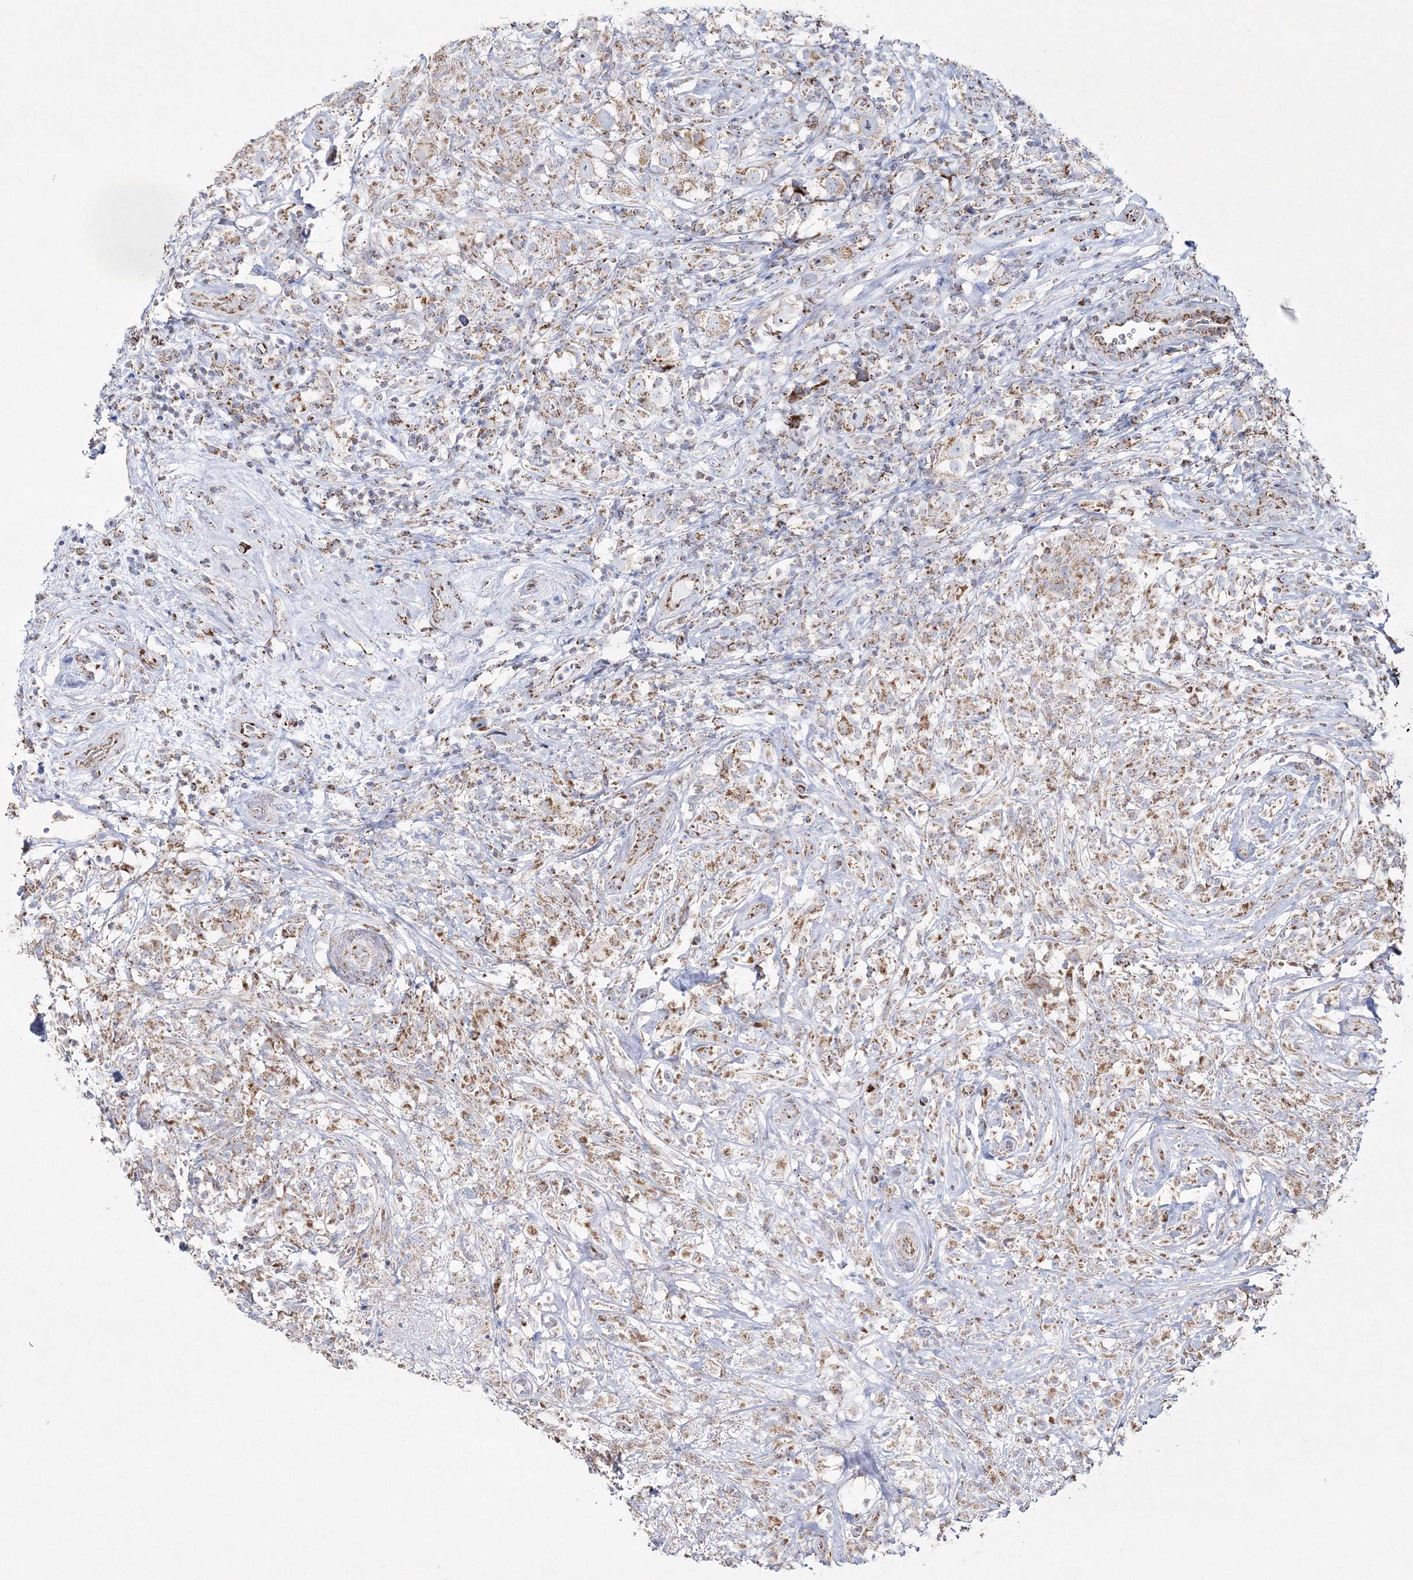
{"staining": {"intensity": "moderate", "quantity": ">75%", "location": "cytoplasmic/membranous"}, "tissue": "testis cancer", "cell_type": "Tumor cells", "image_type": "cancer", "snomed": [{"axis": "morphology", "description": "Seminoma, NOS"}, {"axis": "topography", "description": "Testis"}], "caption": "Brown immunohistochemical staining in human testis cancer shows moderate cytoplasmic/membranous expression in about >75% of tumor cells. The staining was performed using DAB, with brown indicating positive protein expression. Nuclei are stained blue with hematoxylin.", "gene": "HIBCH", "patient": {"sex": "male", "age": 49}}